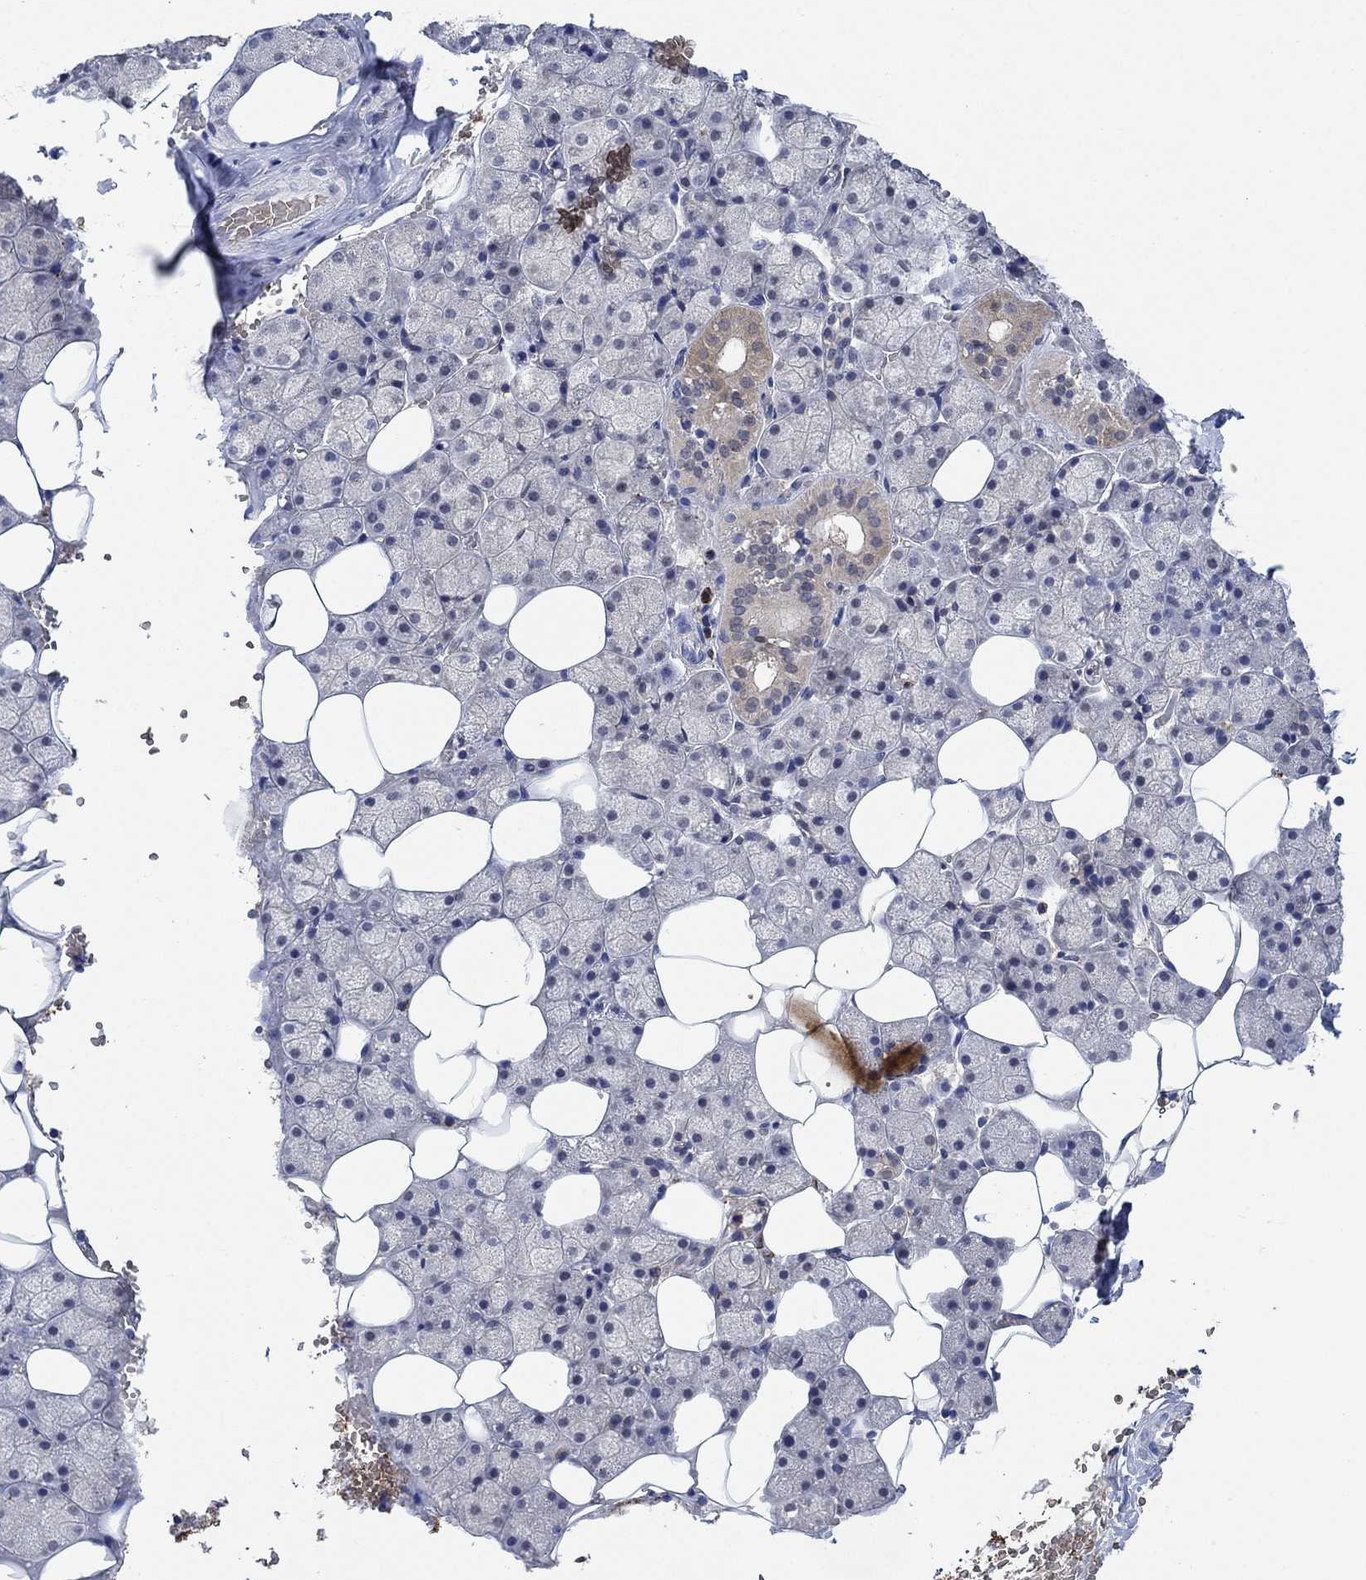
{"staining": {"intensity": "negative", "quantity": "none", "location": "none"}, "tissue": "salivary gland", "cell_type": "Glandular cells", "image_type": "normal", "snomed": [{"axis": "morphology", "description": "Normal tissue, NOS"}, {"axis": "topography", "description": "Salivary gland"}], "caption": "Immunohistochemistry of benign human salivary gland reveals no positivity in glandular cells. (Stains: DAB immunohistochemistry with hematoxylin counter stain, Microscopy: brightfield microscopy at high magnification).", "gene": "MPP1", "patient": {"sex": "male", "age": 38}}